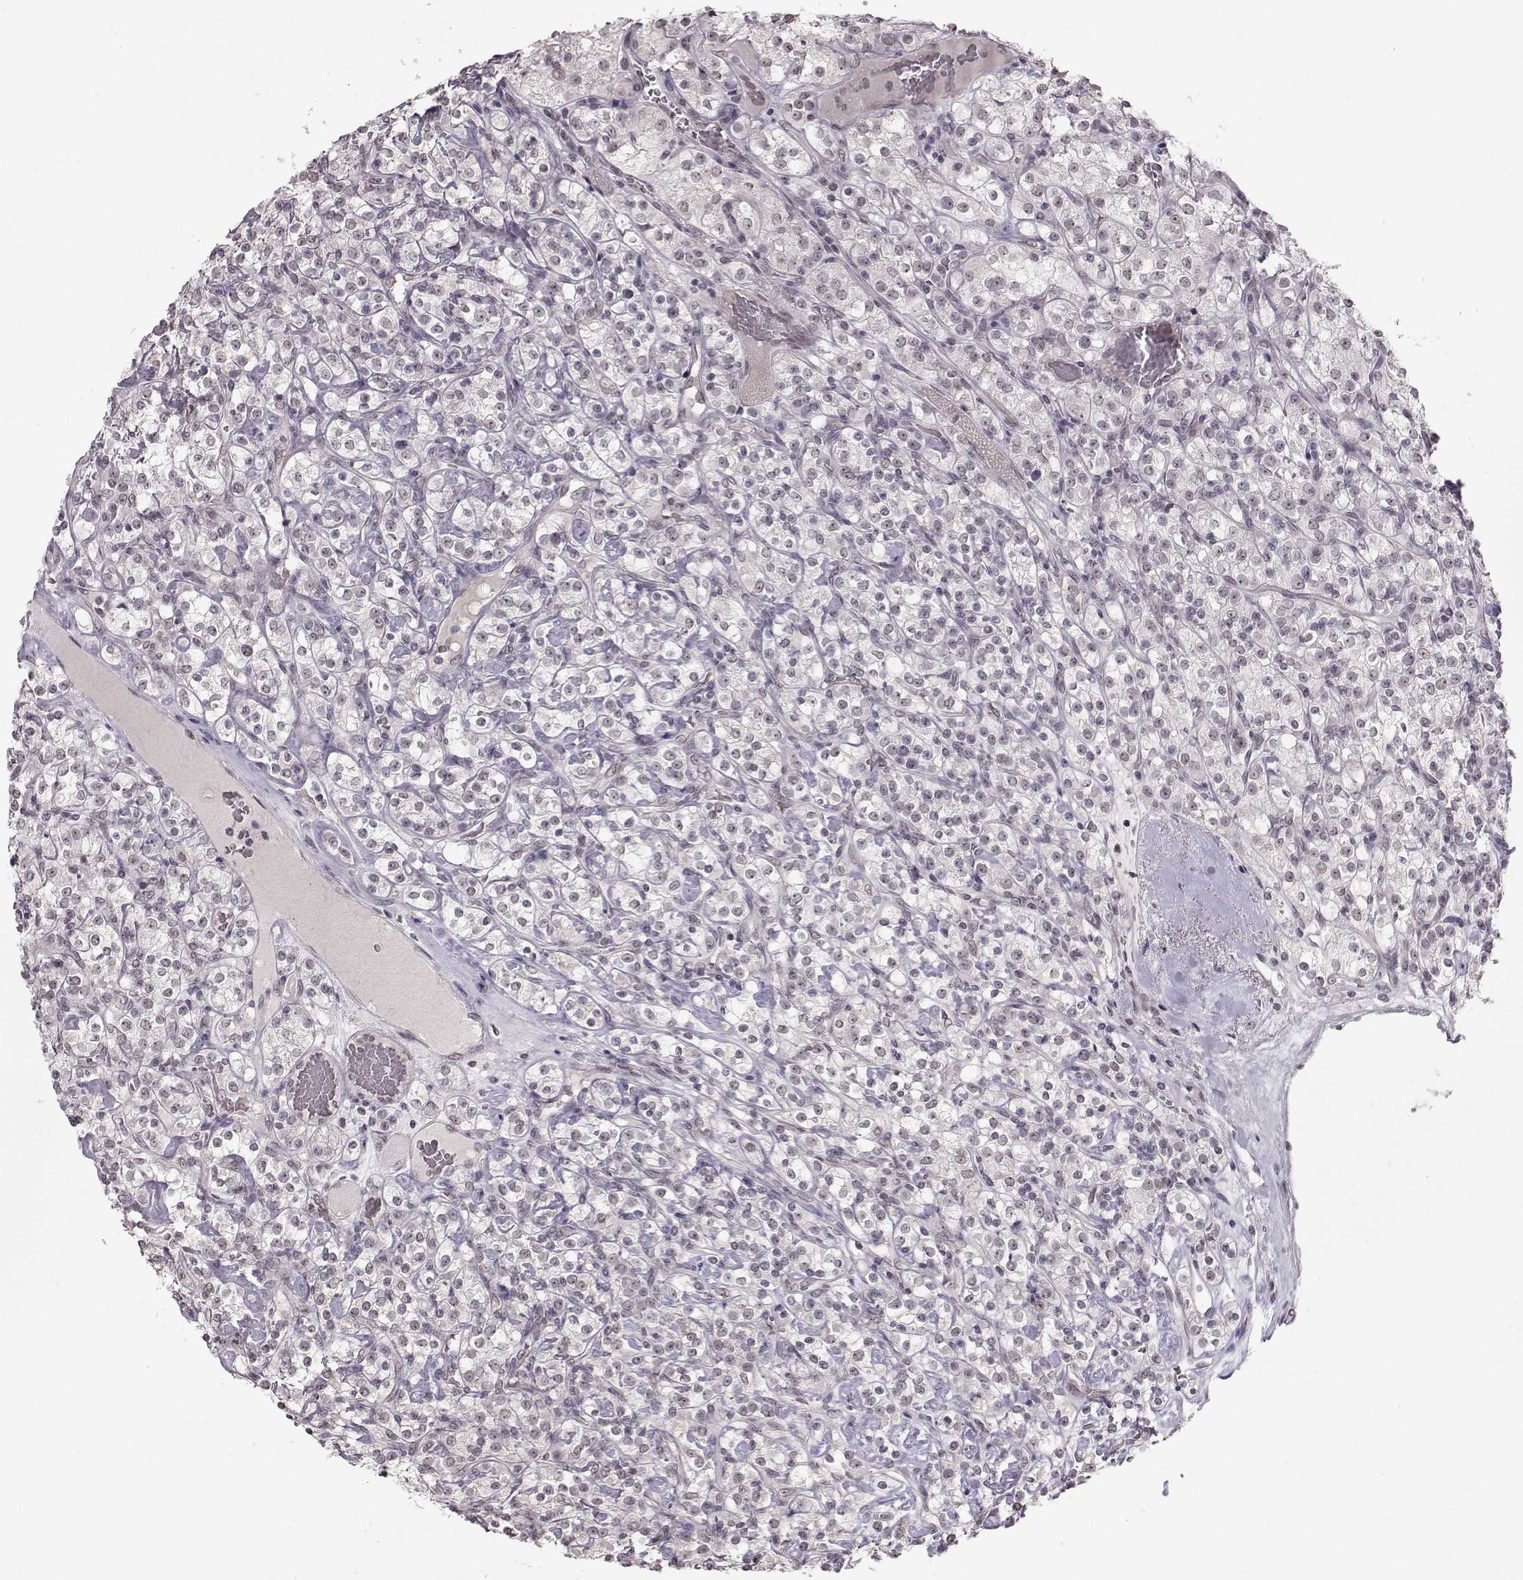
{"staining": {"intensity": "weak", "quantity": "<25%", "location": "nuclear"}, "tissue": "renal cancer", "cell_type": "Tumor cells", "image_type": "cancer", "snomed": [{"axis": "morphology", "description": "Adenocarcinoma, NOS"}, {"axis": "topography", "description": "Kidney"}], "caption": "This histopathology image is of renal adenocarcinoma stained with immunohistochemistry to label a protein in brown with the nuclei are counter-stained blue. There is no staining in tumor cells. (IHC, brightfield microscopy, high magnification).", "gene": "PCP4", "patient": {"sex": "male", "age": 77}}